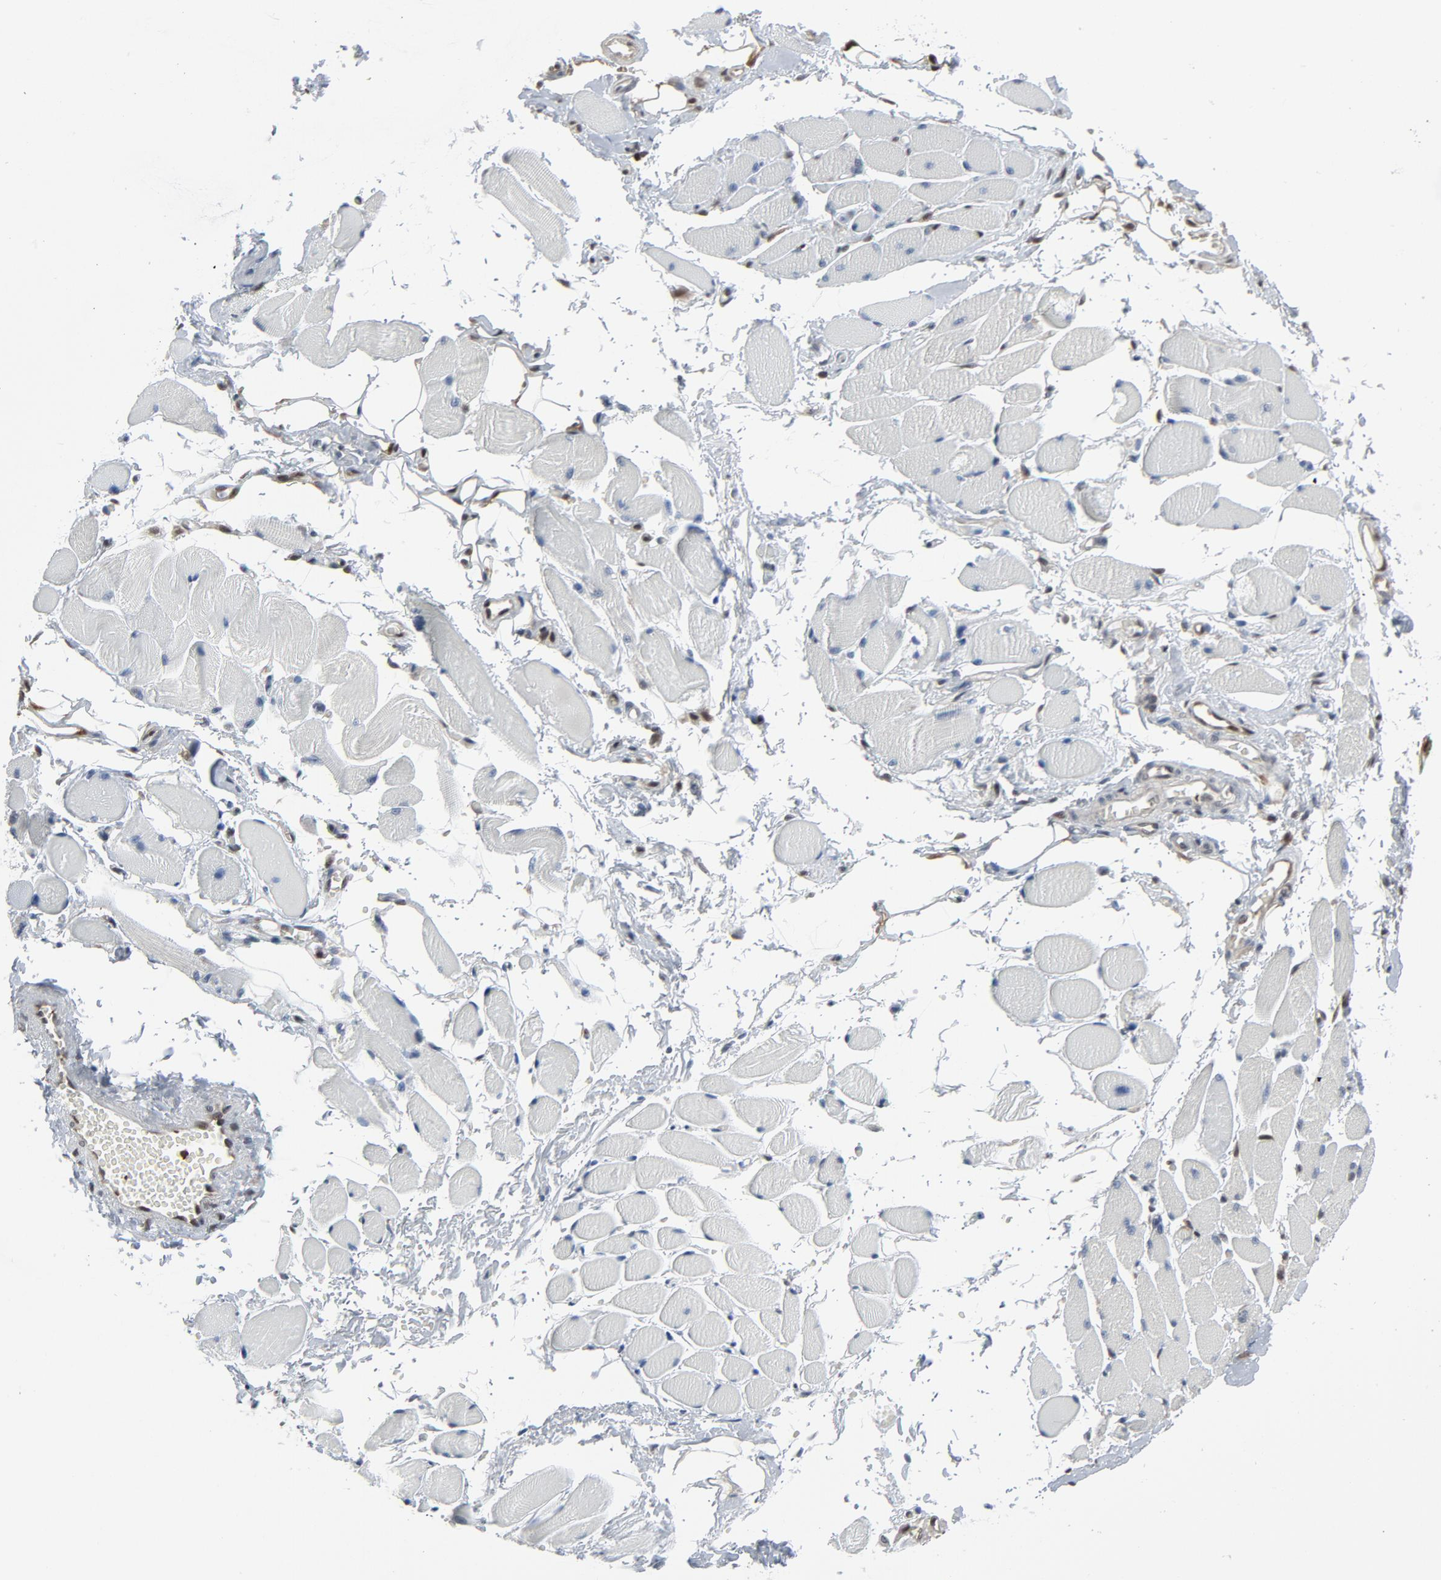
{"staining": {"intensity": "moderate", "quantity": ">75%", "location": "cytoplasmic/membranous"}, "tissue": "adipose tissue", "cell_type": "Adipocytes", "image_type": "normal", "snomed": [{"axis": "morphology", "description": "Normal tissue, NOS"}, {"axis": "morphology", "description": "Squamous cell carcinoma, NOS"}, {"axis": "topography", "description": "Skeletal muscle"}, {"axis": "topography", "description": "Soft tissue"}, {"axis": "topography", "description": "Oral tissue"}], "caption": "This photomicrograph displays immunohistochemistry staining of normal human adipose tissue, with medium moderate cytoplasmic/membranous positivity in approximately >75% of adipocytes.", "gene": "STAT5A", "patient": {"sex": "male", "age": 54}}